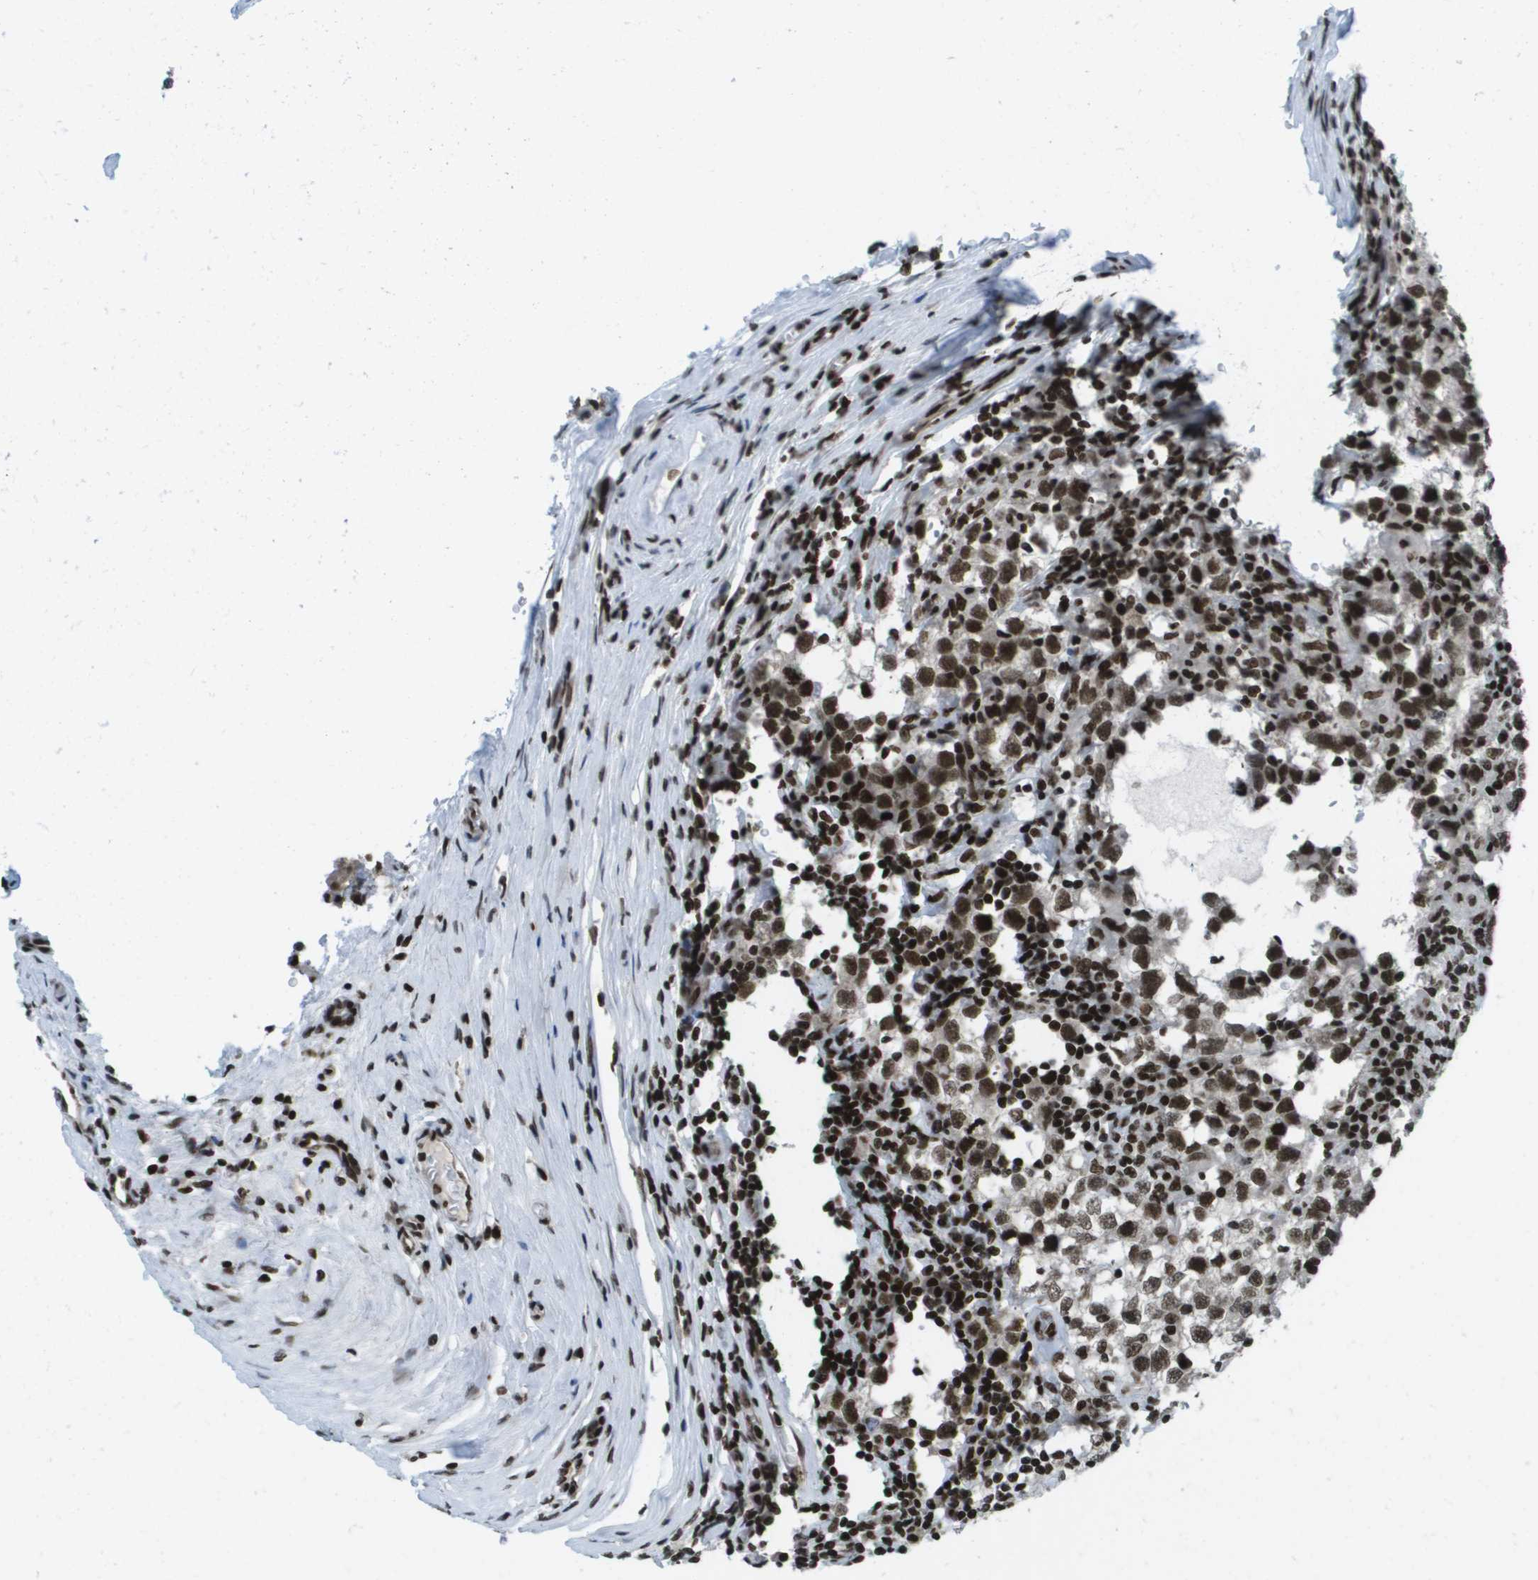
{"staining": {"intensity": "strong", "quantity": ">75%", "location": "nuclear"}, "tissue": "testis cancer", "cell_type": "Tumor cells", "image_type": "cancer", "snomed": [{"axis": "morphology", "description": "Carcinoma, Embryonal, NOS"}, {"axis": "topography", "description": "Testis"}], "caption": "This is an image of immunohistochemistry staining of embryonal carcinoma (testis), which shows strong expression in the nuclear of tumor cells.", "gene": "GLYR1", "patient": {"sex": "male", "age": 21}}